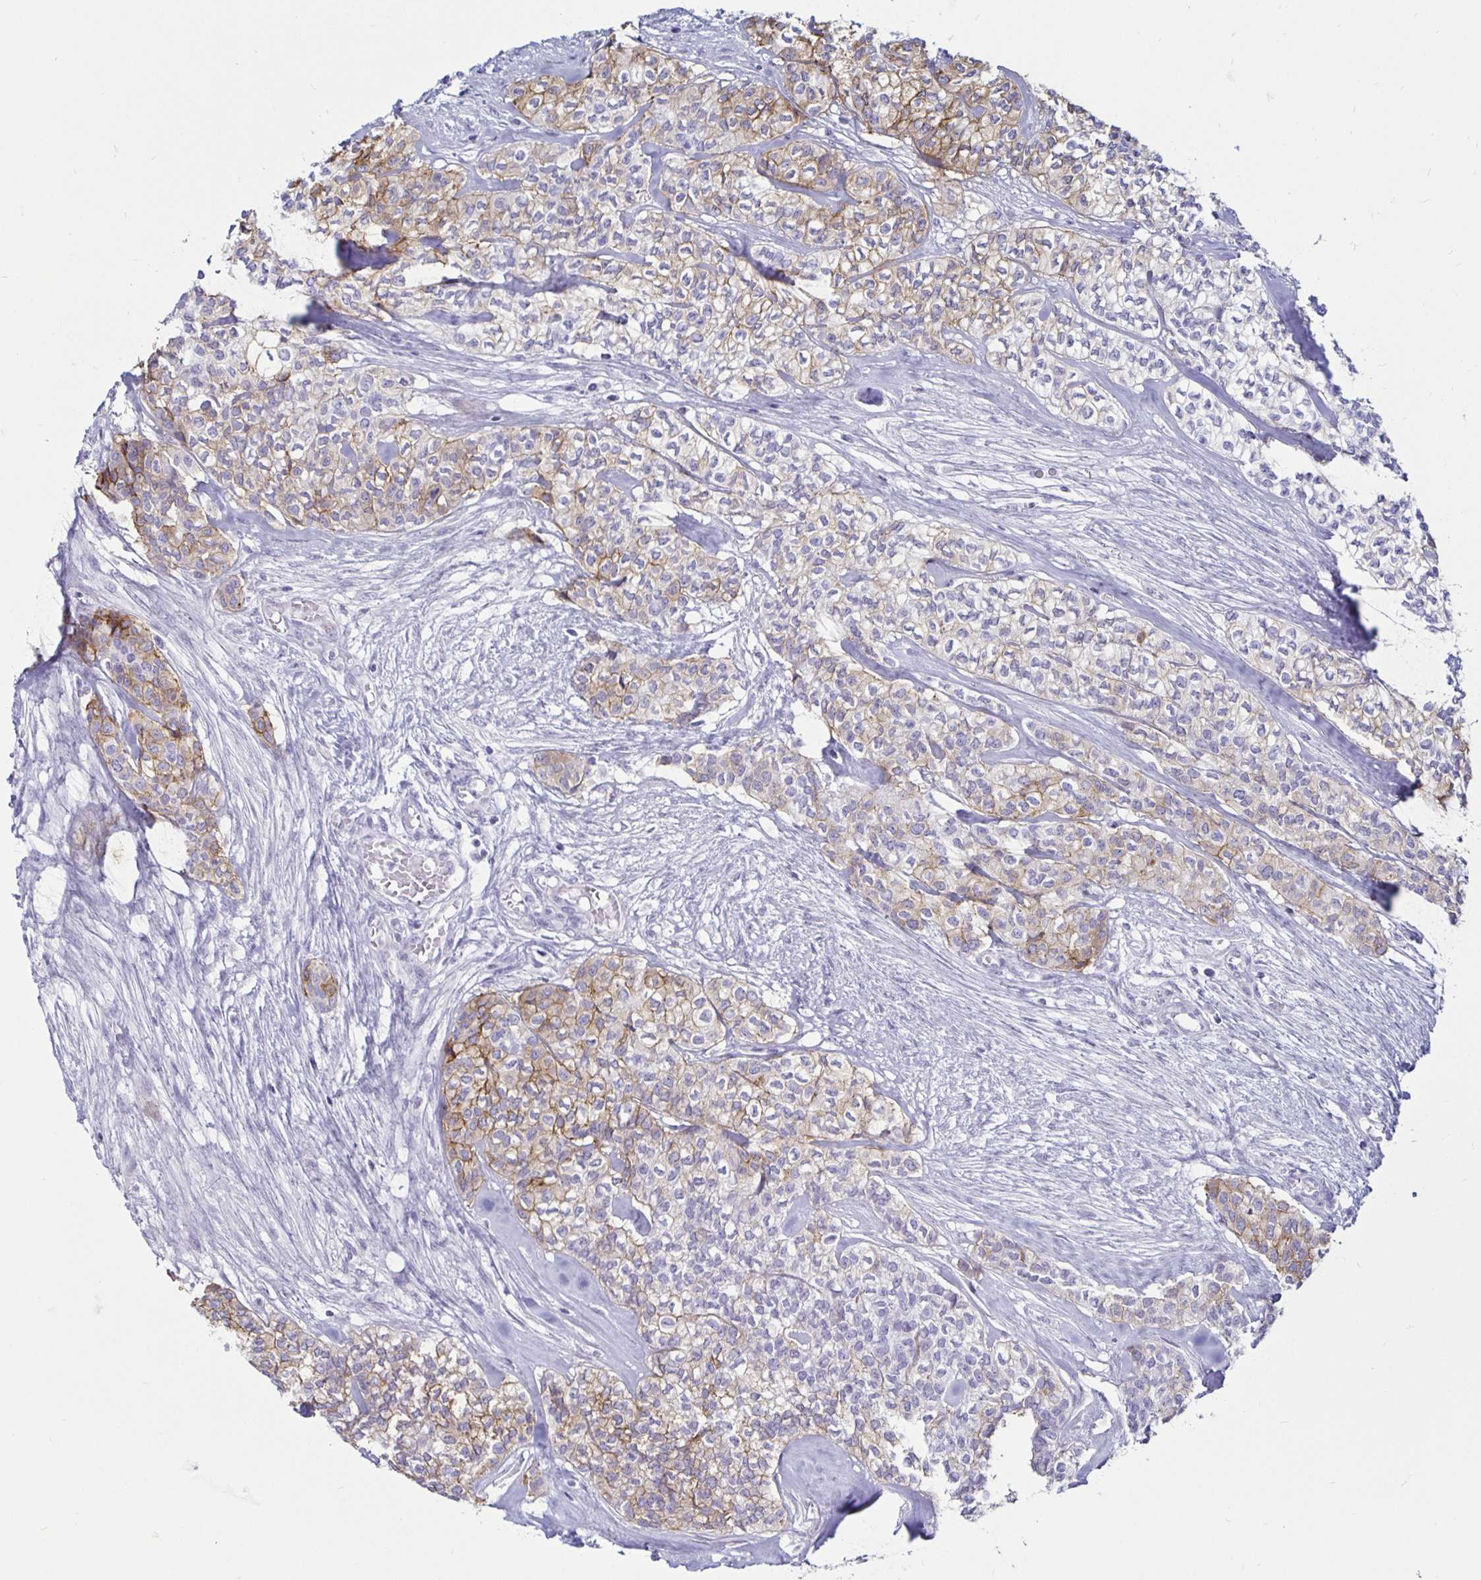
{"staining": {"intensity": "weak", "quantity": "25%-75%", "location": "cytoplasmic/membranous"}, "tissue": "head and neck cancer", "cell_type": "Tumor cells", "image_type": "cancer", "snomed": [{"axis": "morphology", "description": "Adenocarcinoma, NOS"}, {"axis": "topography", "description": "Head-Neck"}], "caption": "A high-resolution micrograph shows IHC staining of adenocarcinoma (head and neck), which shows weak cytoplasmic/membranous expression in approximately 25%-75% of tumor cells.", "gene": "TIMP1", "patient": {"sex": "male", "age": 81}}